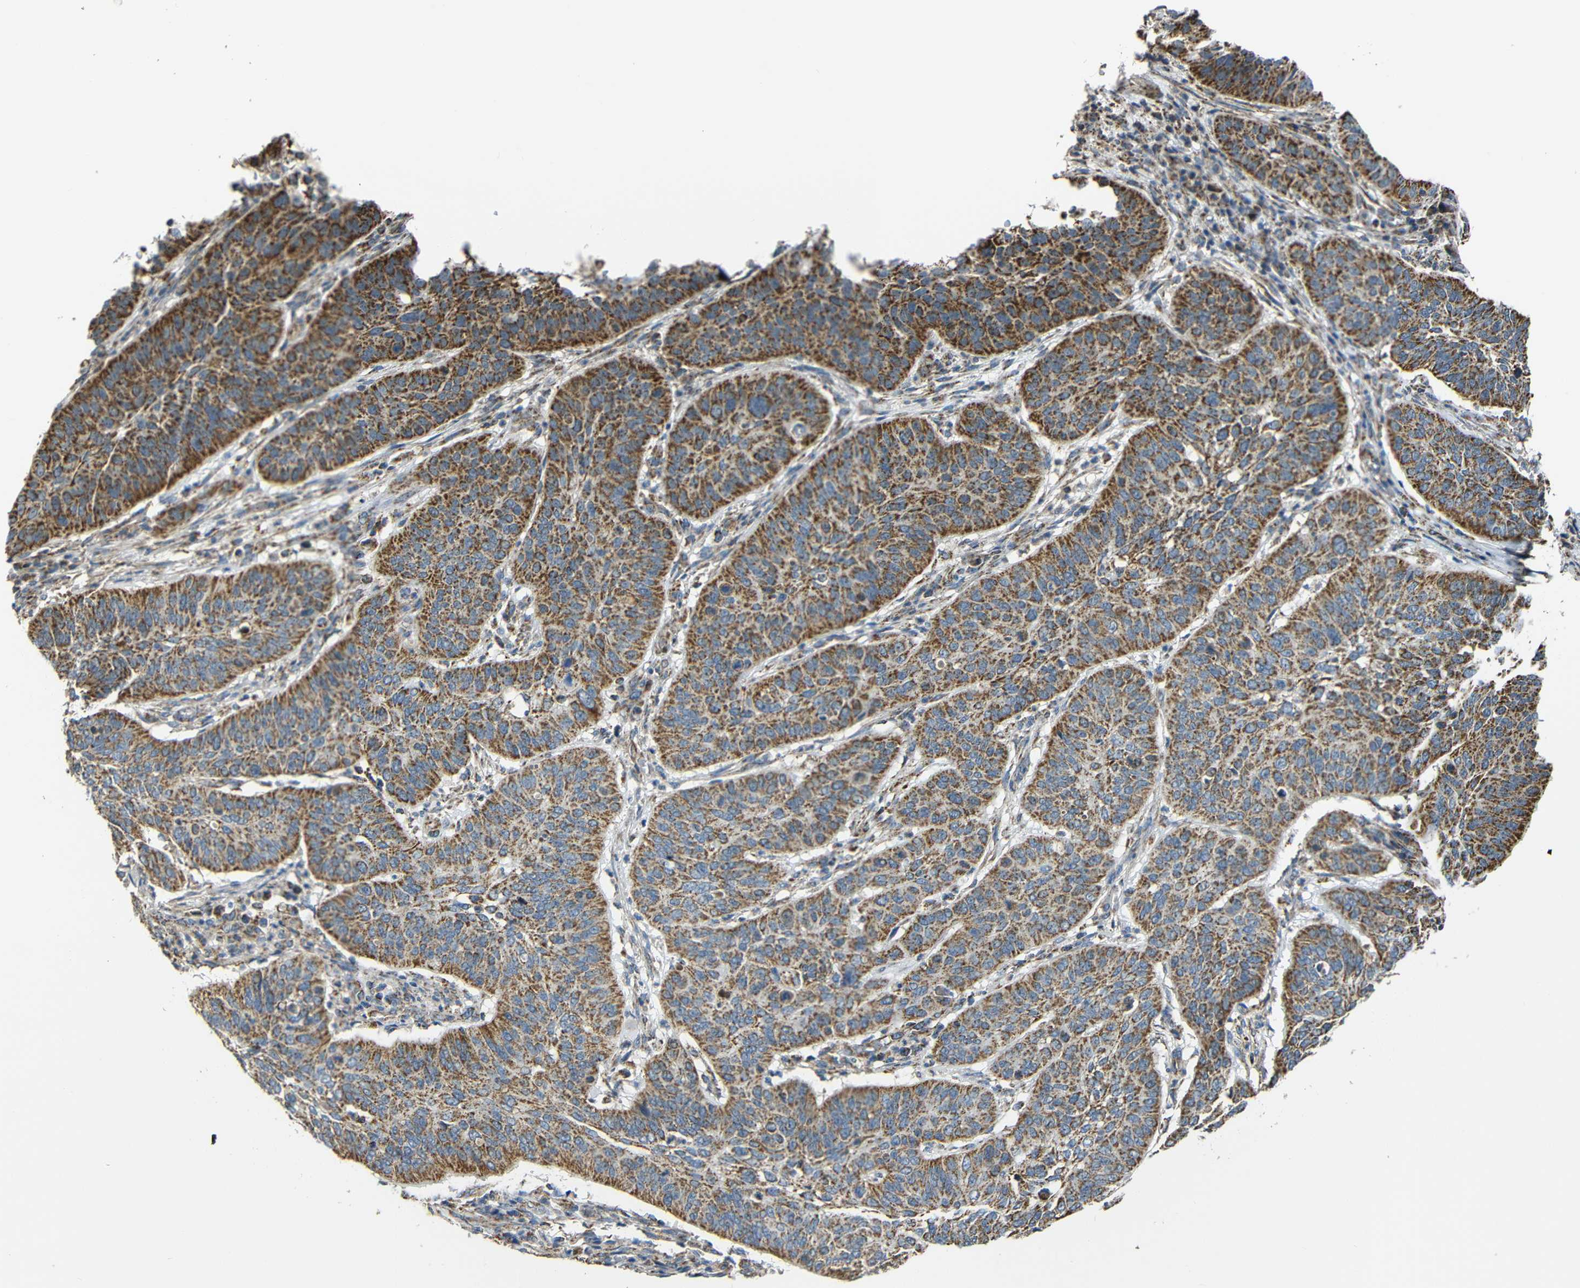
{"staining": {"intensity": "moderate", "quantity": ">75%", "location": "cytoplasmic/membranous"}, "tissue": "cervical cancer", "cell_type": "Tumor cells", "image_type": "cancer", "snomed": [{"axis": "morphology", "description": "Squamous cell carcinoma, NOS"}, {"axis": "topography", "description": "Cervix"}], "caption": "There is medium levels of moderate cytoplasmic/membranous staining in tumor cells of cervical cancer (squamous cell carcinoma), as demonstrated by immunohistochemical staining (brown color).", "gene": "NR3C2", "patient": {"sex": "female", "age": 39}}